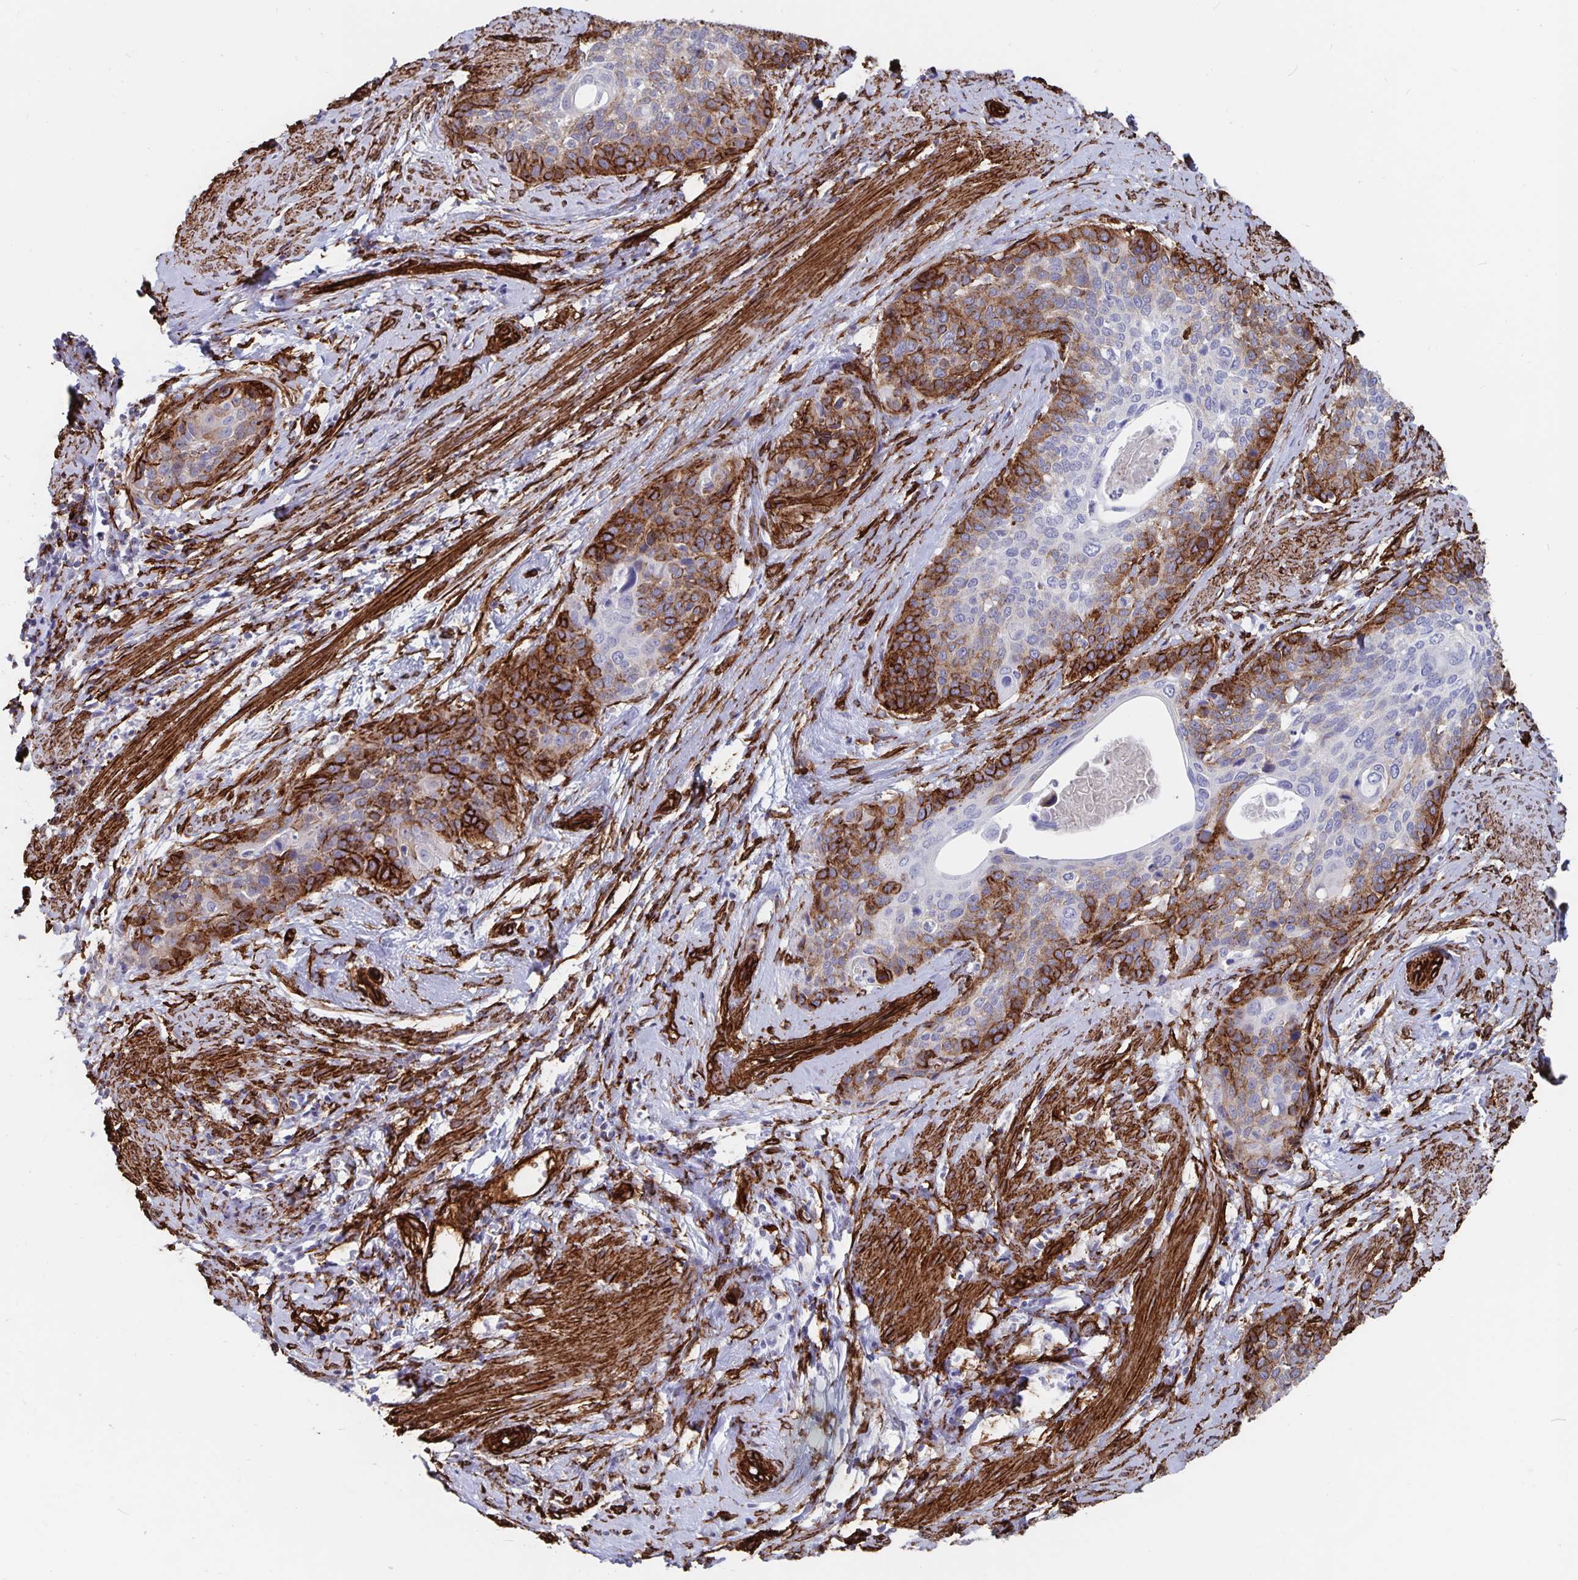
{"staining": {"intensity": "strong", "quantity": "25%-75%", "location": "cytoplasmic/membranous"}, "tissue": "cervical cancer", "cell_type": "Tumor cells", "image_type": "cancer", "snomed": [{"axis": "morphology", "description": "Squamous cell carcinoma, NOS"}, {"axis": "topography", "description": "Cervix"}], "caption": "This is a micrograph of immunohistochemistry staining of cervical cancer (squamous cell carcinoma), which shows strong positivity in the cytoplasmic/membranous of tumor cells.", "gene": "DCHS2", "patient": {"sex": "female", "age": 69}}